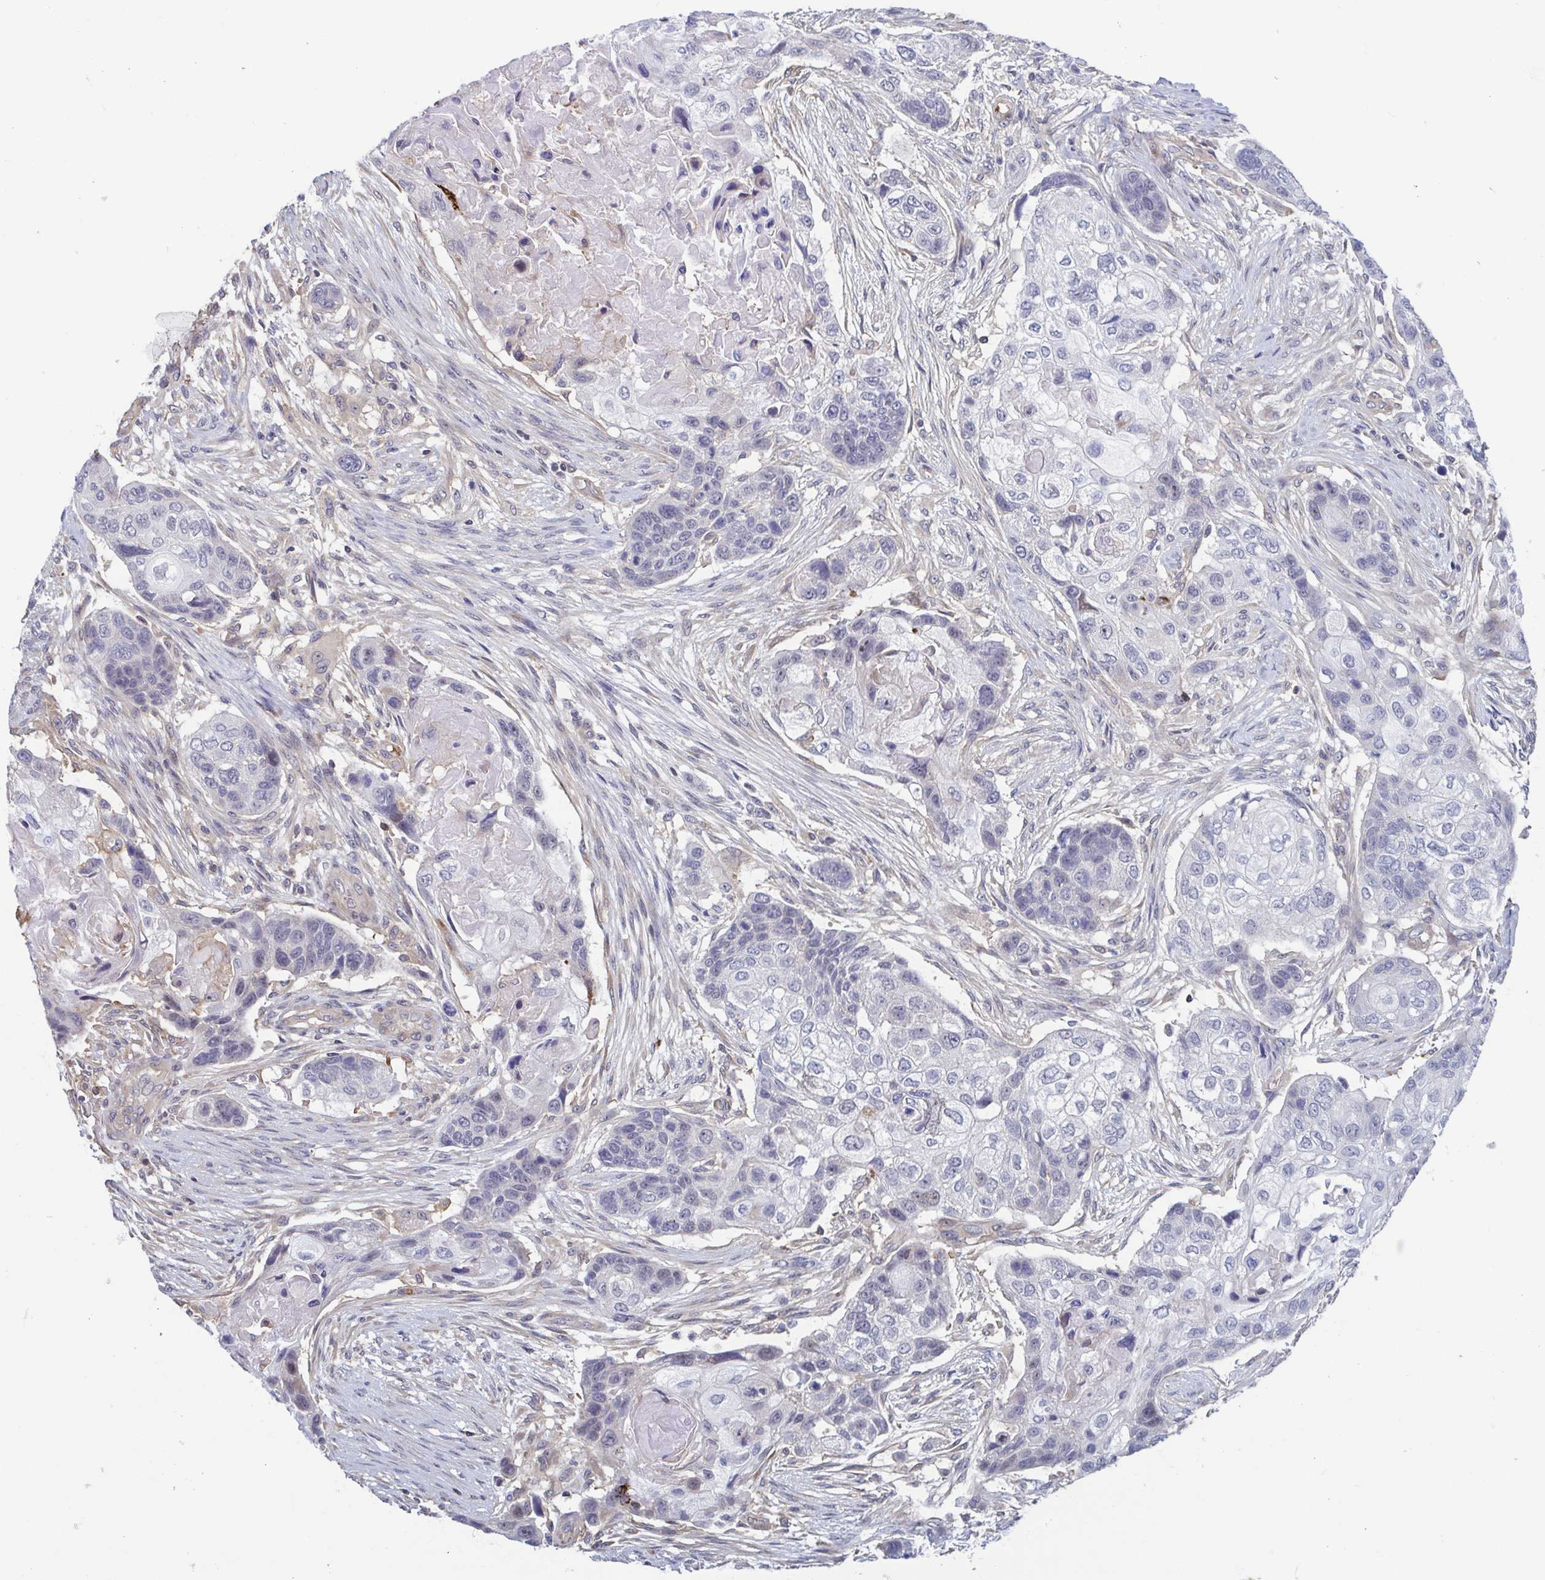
{"staining": {"intensity": "negative", "quantity": "none", "location": "none"}, "tissue": "lung cancer", "cell_type": "Tumor cells", "image_type": "cancer", "snomed": [{"axis": "morphology", "description": "Squamous cell carcinoma, NOS"}, {"axis": "topography", "description": "Lung"}], "caption": "Image shows no significant protein positivity in tumor cells of lung cancer. The staining was performed using DAB (3,3'-diaminobenzidine) to visualize the protein expression in brown, while the nuclei were stained in blue with hematoxylin (Magnification: 20x).", "gene": "LRRC38", "patient": {"sex": "male", "age": 69}}